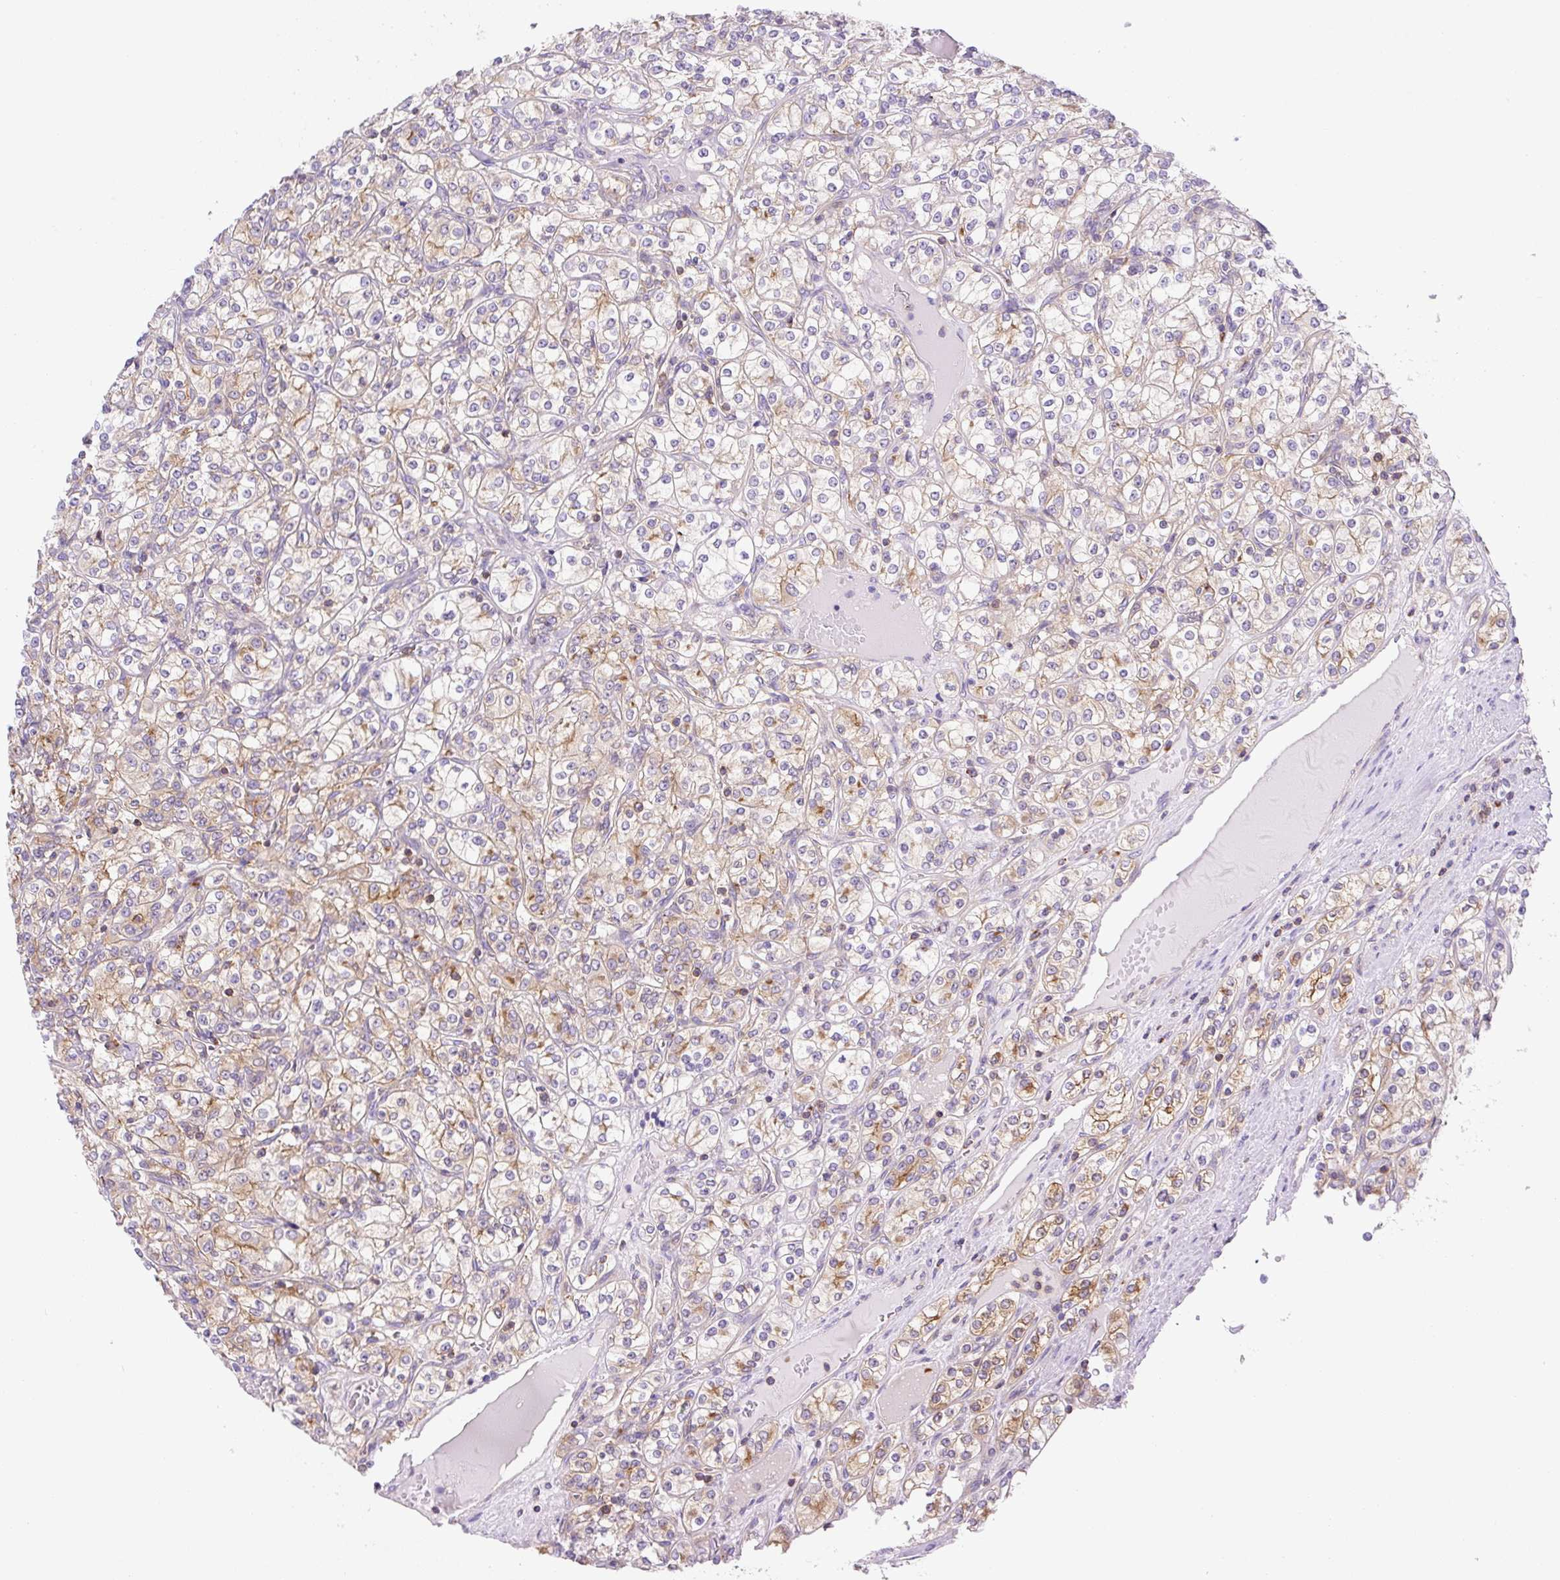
{"staining": {"intensity": "moderate", "quantity": "25%-75%", "location": "cytoplasmic/membranous"}, "tissue": "renal cancer", "cell_type": "Tumor cells", "image_type": "cancer", "snomed": [{"axis": "morphology", "description": "Adenocarcinoma, NOS"}, {"axis": "topography", "description": "Kidney"}], "caption": "An immunohistochemistry (IHC) photomicrograph of neoplastic tissue is shown. Protein staining in brown shows moderate cytoplasmic/membranous positivity in renal cancer within tumor cells. (IHC, brightfield microscopy, high magnification).", "gene": "DNM2", "patient": {"sex": "male", "age": 77}}